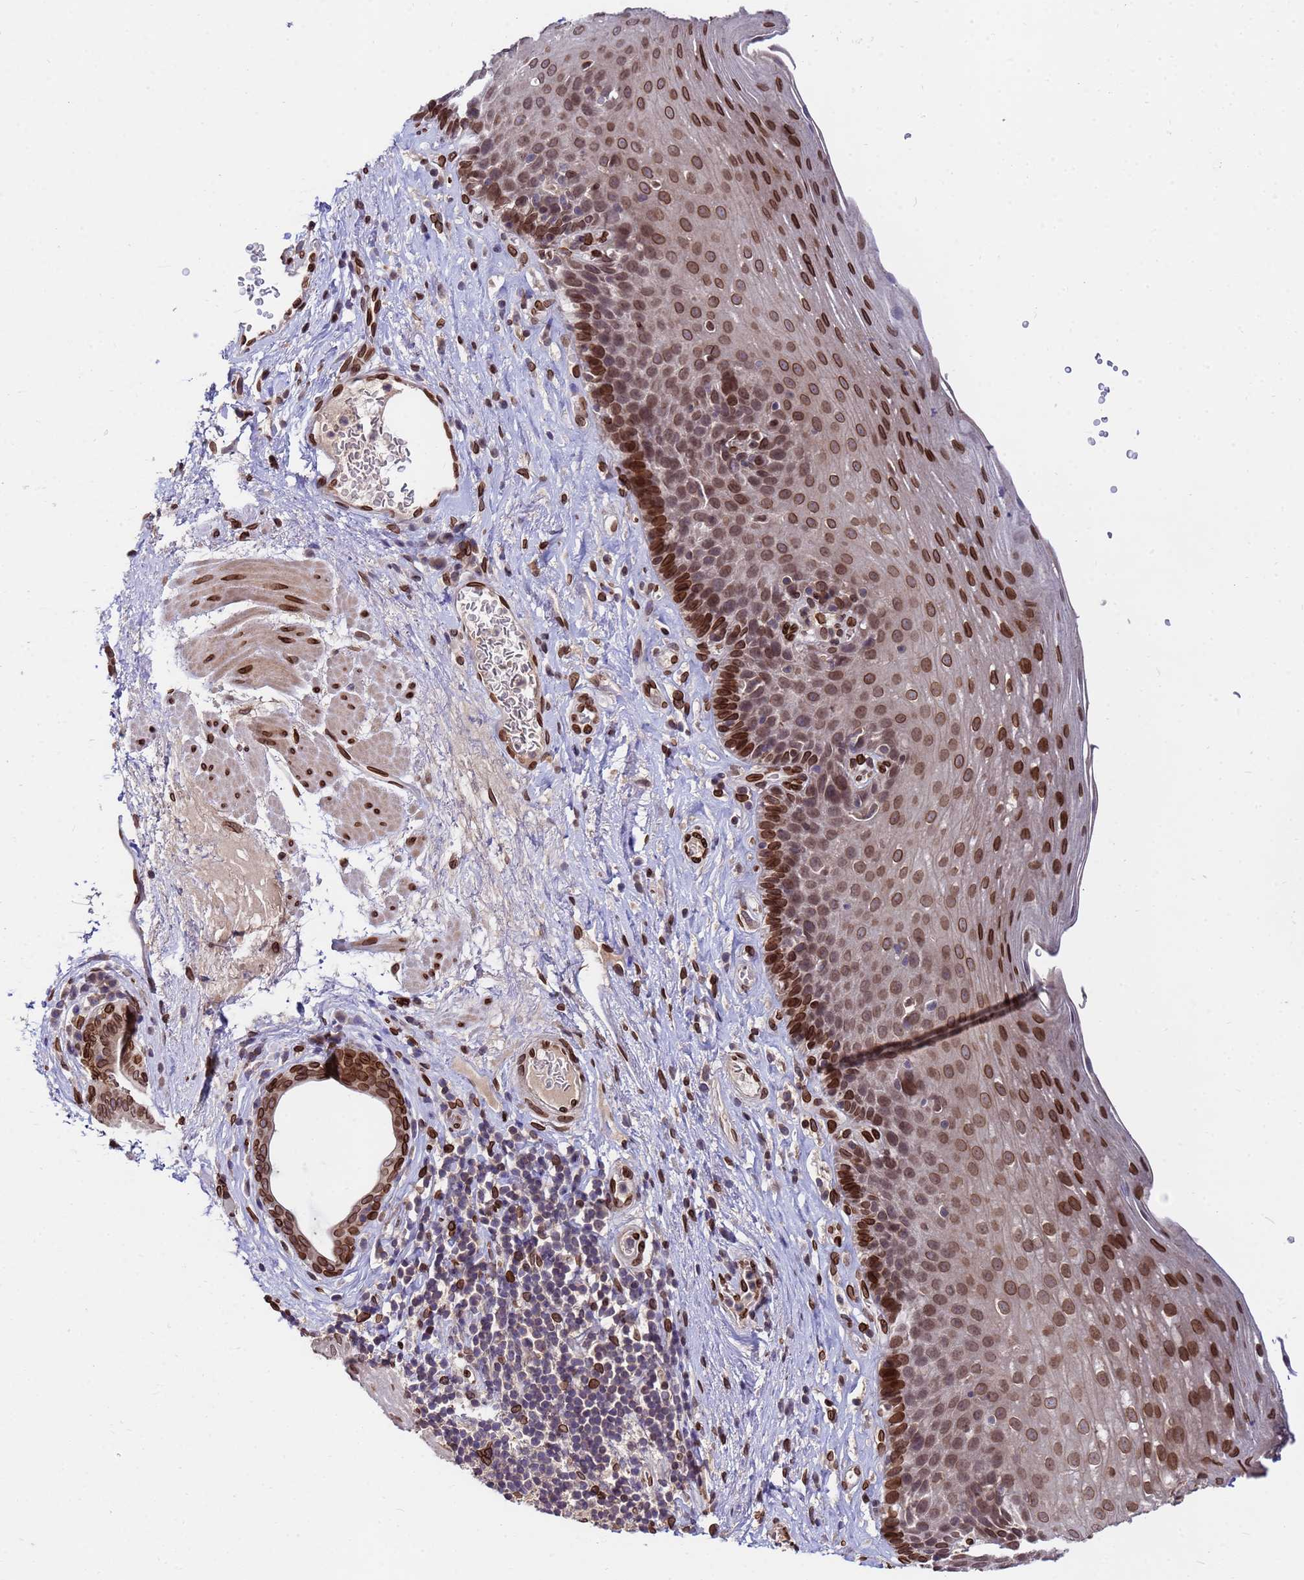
{"staining": {"intensity": "strong", "quantity": "25%-75%", "location": "cytoplasmic/membranous,nuclear"}, "tissue": "esophagus", "cell_type": "Squamous epithelial cells", "image_type": "normal", "snomed": [{"axis": "morphology", "description": "Normal tissue, NOS"}, {"axis": "topography", "description": "Esophagus"}], "caption": "This is a micrograph of immunohistochemistry (IHC) staining of benign esophagus, which shows strong positivity in the cytoplasmic/membranous,nuclear of squamous epithelial cells.", "gene": "GPR135", "patient": {"sex": "female", "age": 66}}